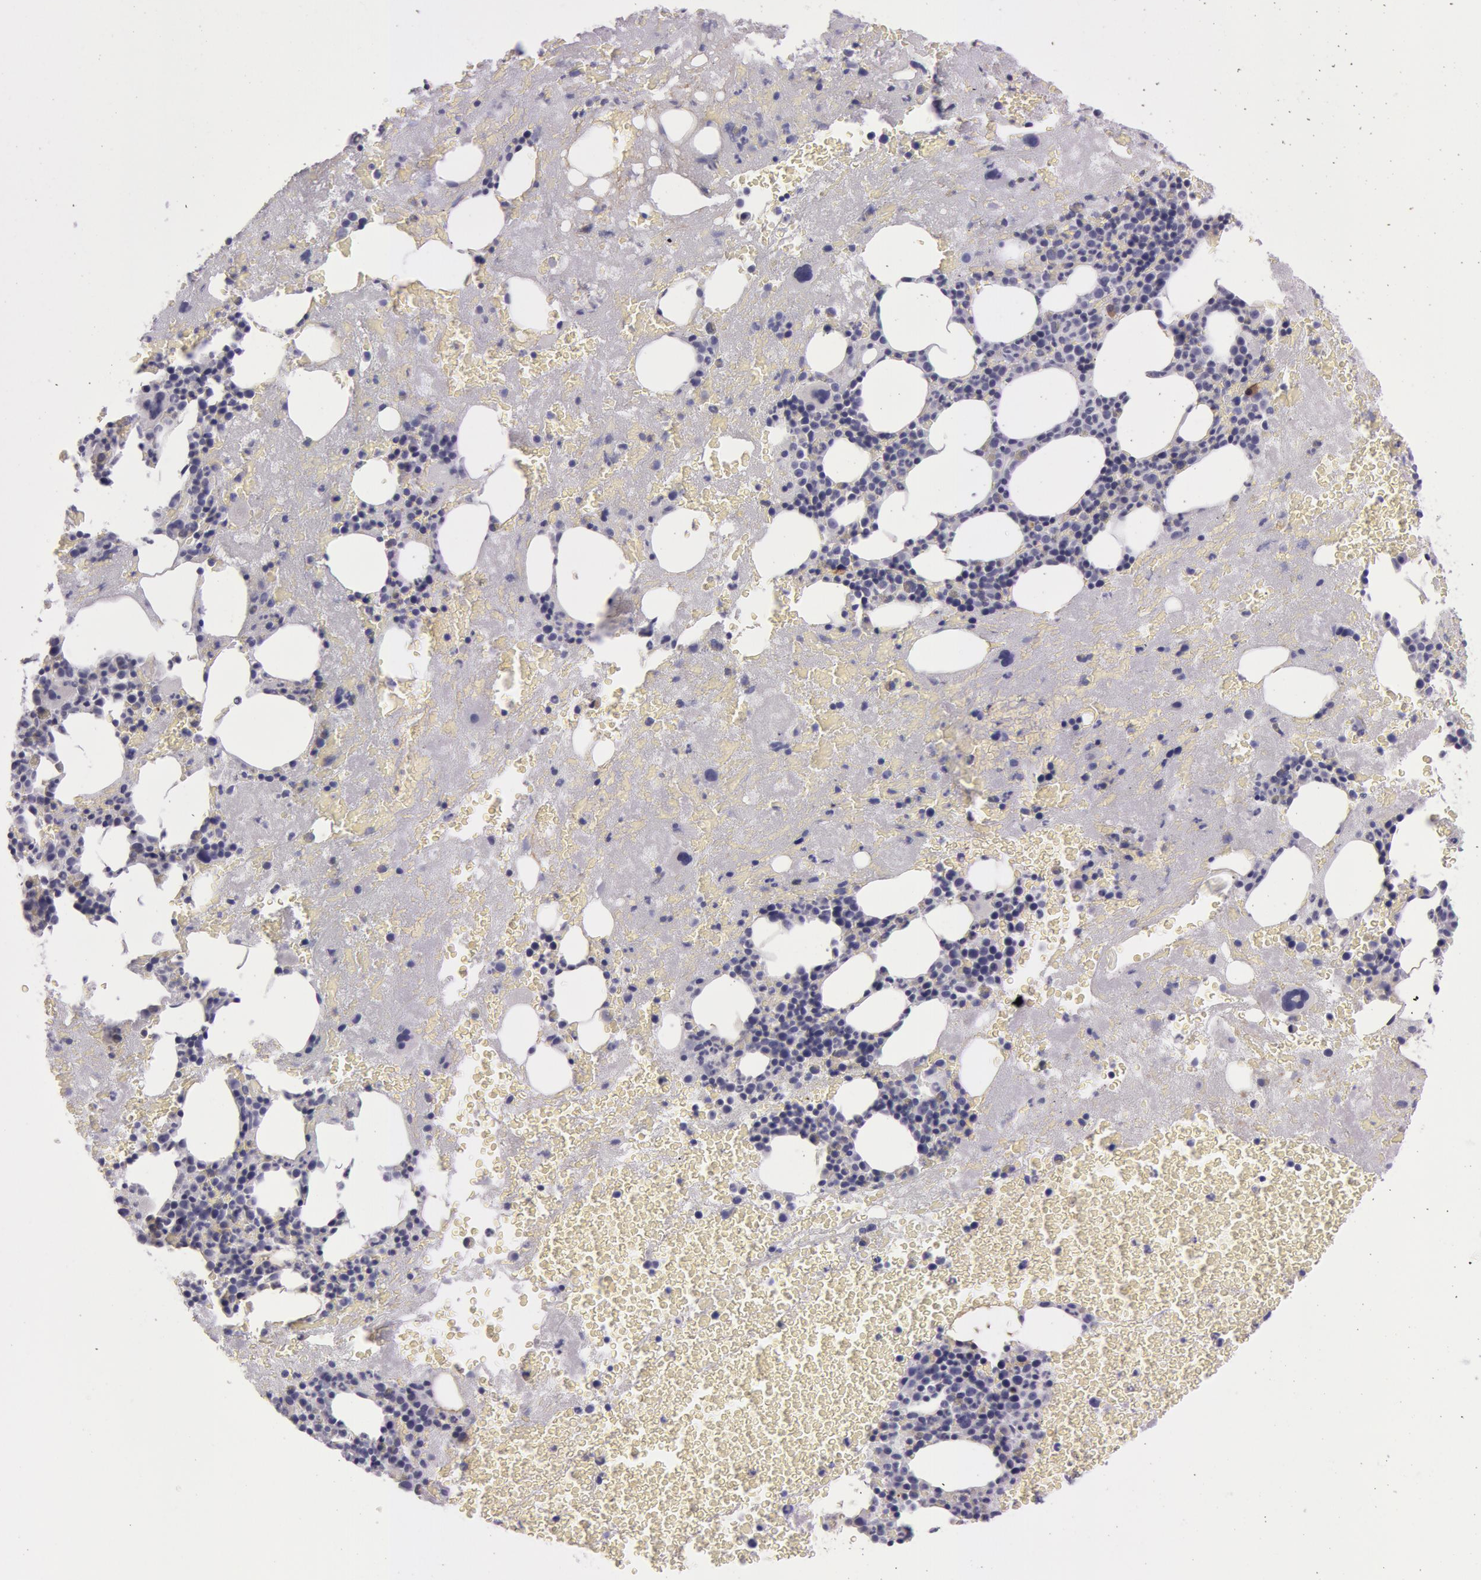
{"staining": {"intensity": "negative", "quantity": "none", "location": "none"}, "tissue": "bone marrow", "cell_type": "Hematopoietic cells", "image_type": "normal", "snomed": [{"axis": "morphology", "description": "Normal tissue, NOS"}, {"axis": "topography", "description": "Bone marrow"}], "caption": "A high-resolution image shows immunohistochemistry staining of benign bone marrow, which displays no significant expression in hematopoietic cells.", "gene": "IL1RN", "patient": {"sex": "male", "age": 76}}